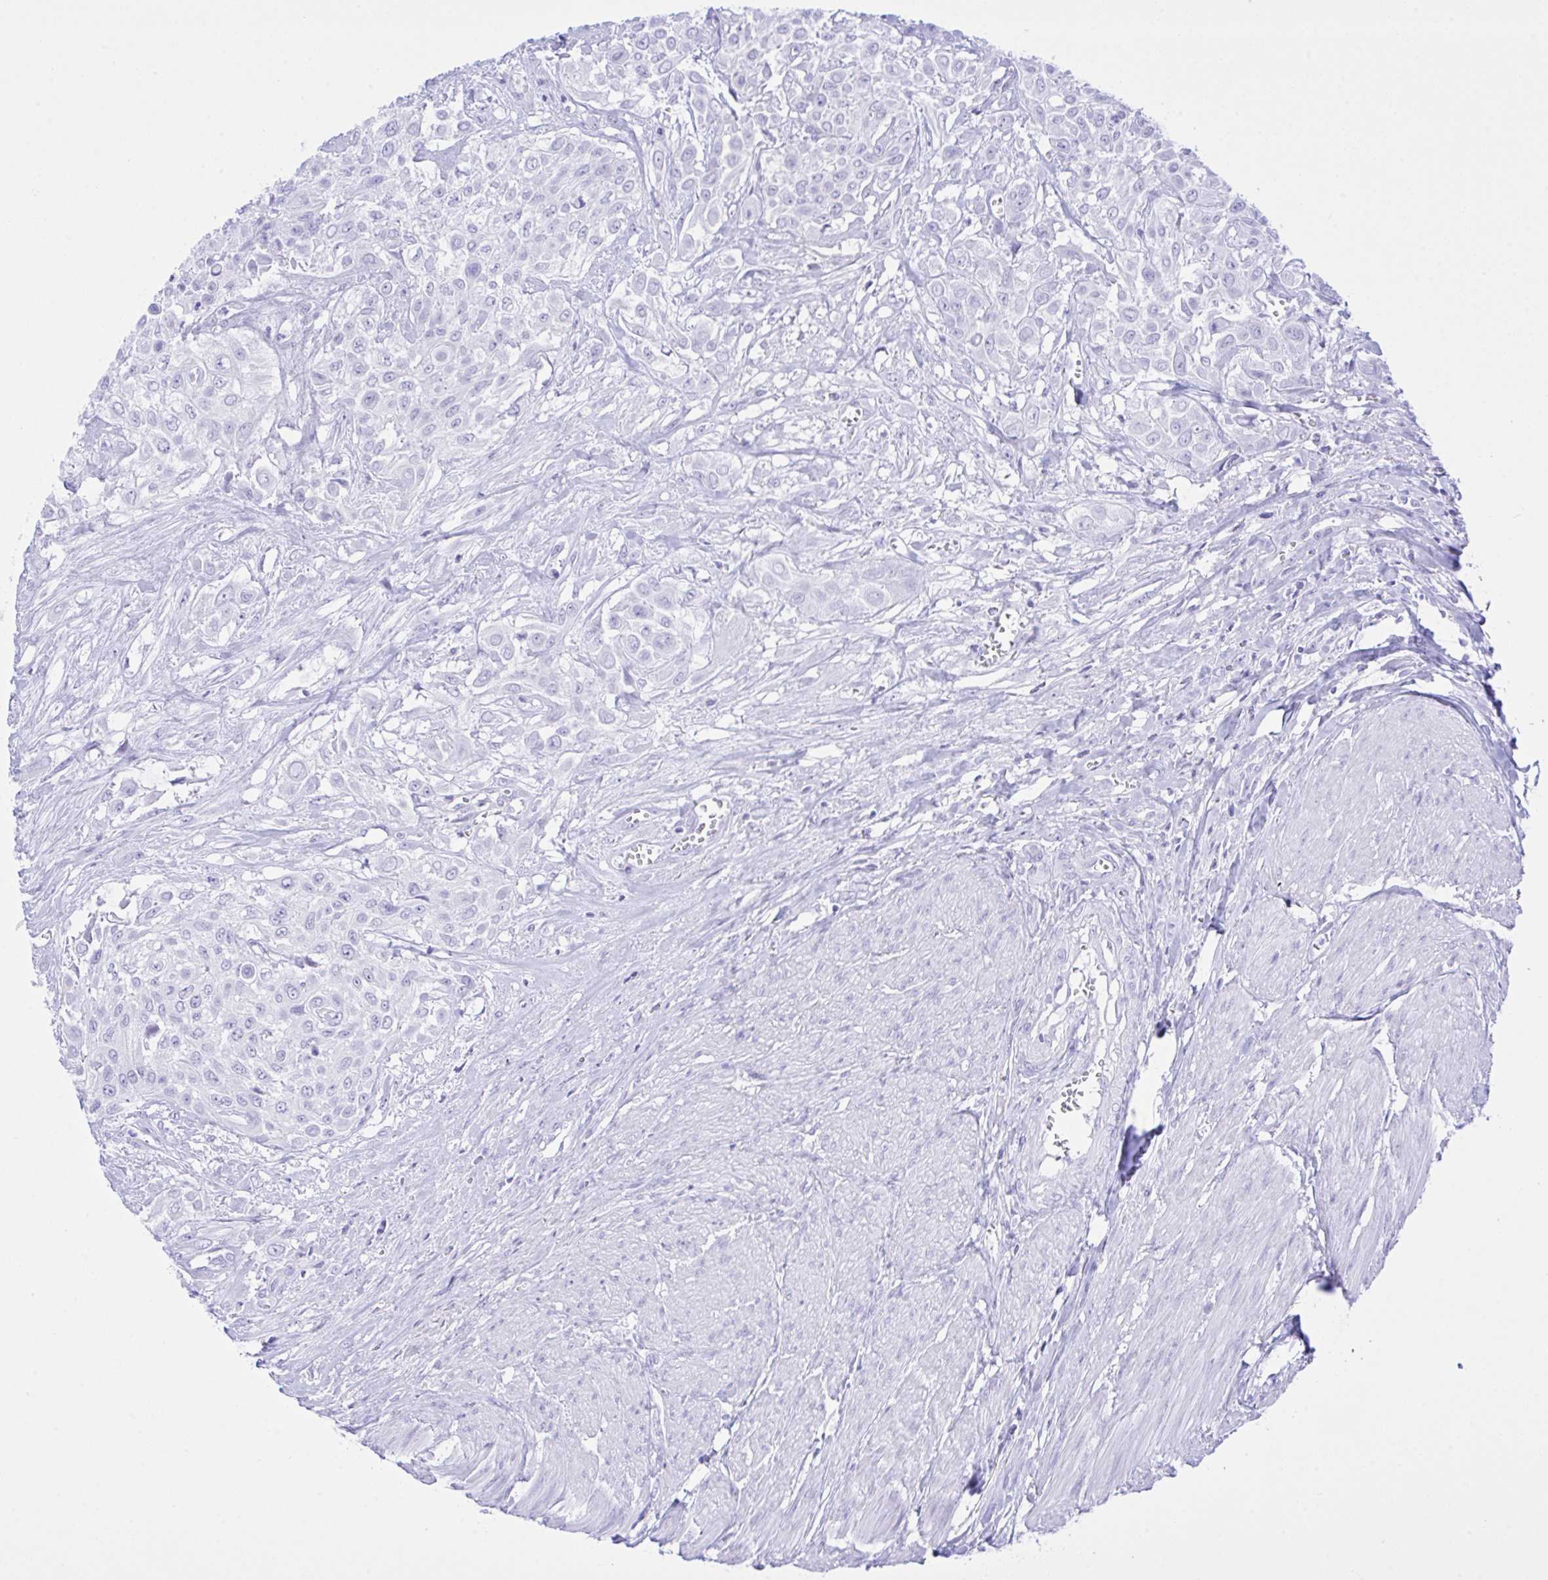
{"staining": {"intensity": "negative", "quantity": "none", "location": "none"}, "tissue": "urothelial cancer", "cell_type": "Tumor cells", "image_type": "cancer", "snomed": [{"axis": "morphology", "description": "Urothelial carcinoma, High grade"}, {"axis": "topography", "description": "Urinary bladder"}], "caption": "Immunohistochemical staining of urothelial cancer demonstrates no significant positivity in tumor cells.", "gene": "SELENOV", "patient": {"sex": "male", "age": 57}}